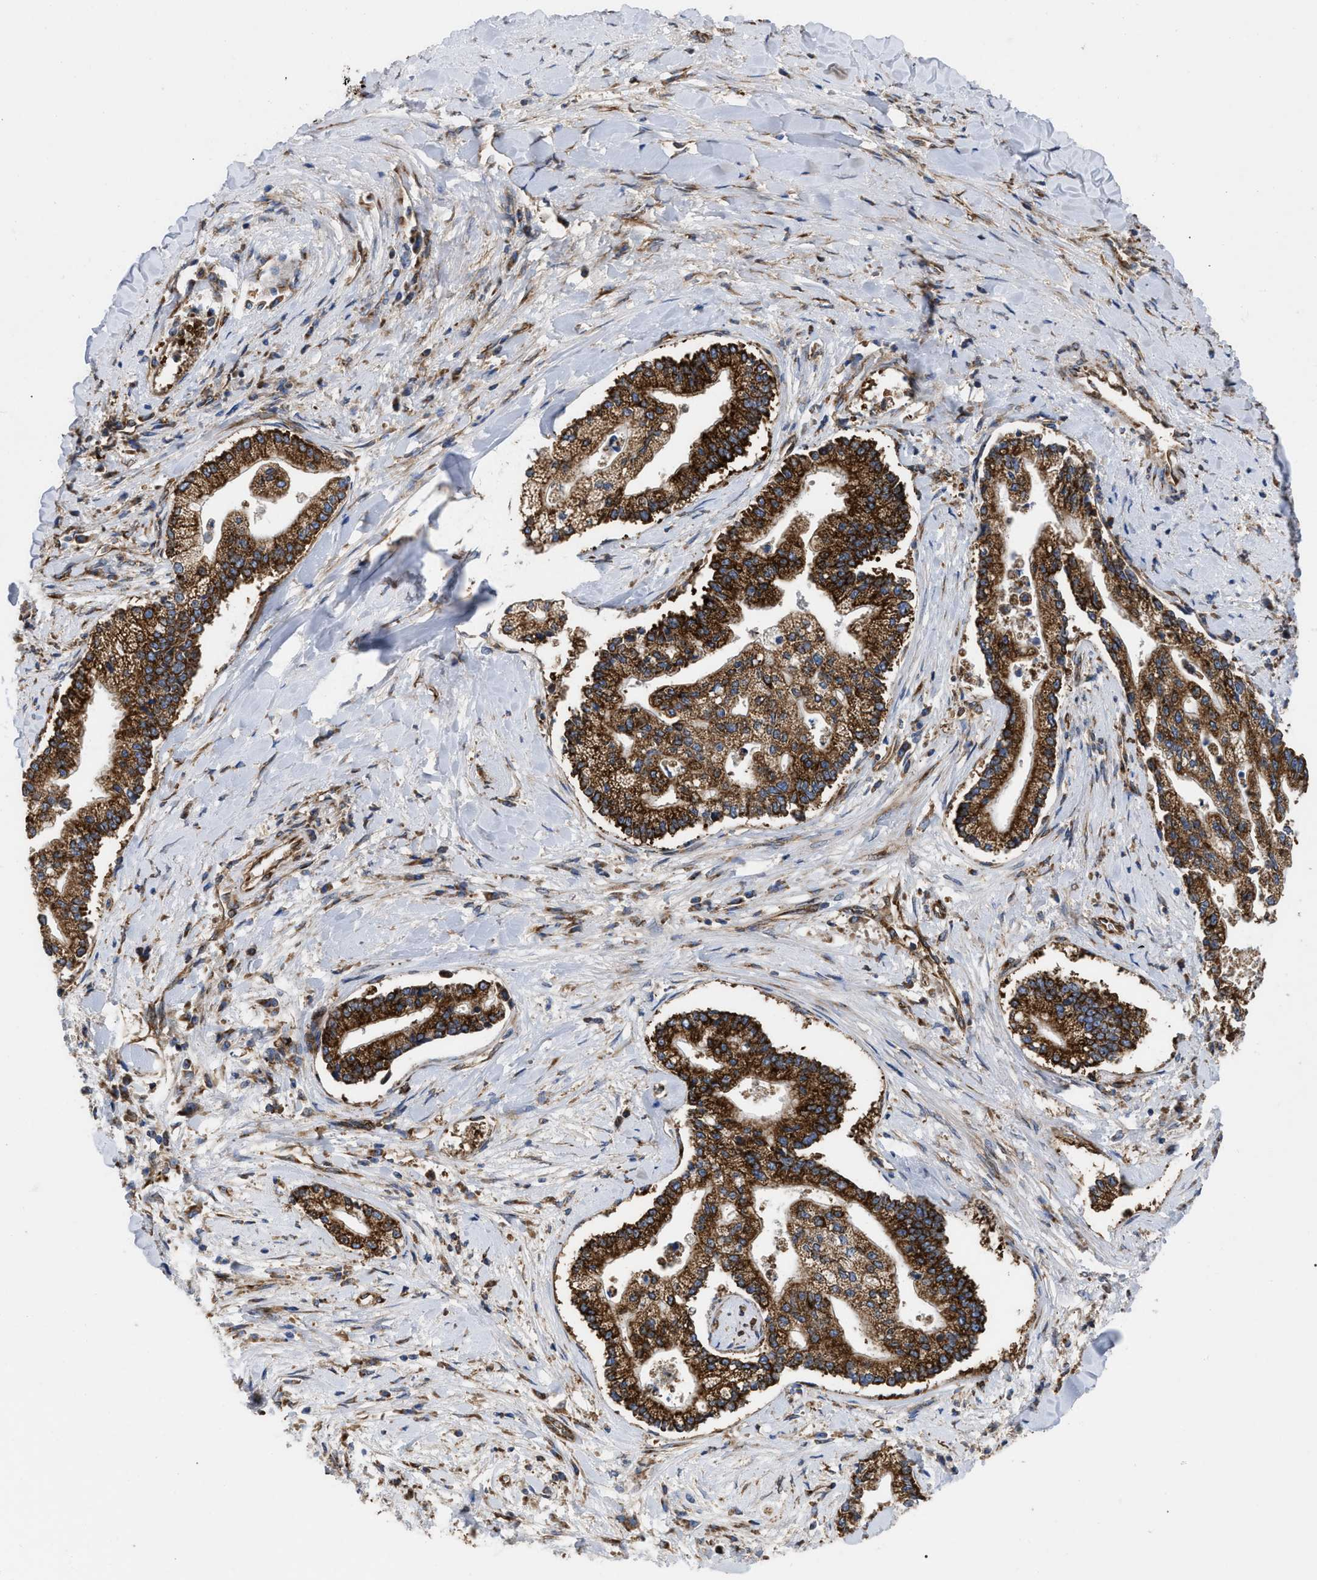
{"staining": {"intensity": "strong", "quantity": ">75%", "location": "cytoplasmic/membranous"}, "tissue": "liver cancer", "cell_type": "Tumor cells", "image_type": "cancer", "snomed": [{"axis": "morphology", "description": "Cholangiocarcinoma"}, {"axis": "topography", "description": "Liver"}], "caption": "Protein staining by immunohistochemistry exhibits strong cytoplasmic/membranous staining in approximately >75% of tumor cells in liver cancer (cholangiocarcinoma).", "gene": "FAM120A", "patient": {"sex": "male", "age": 50}}